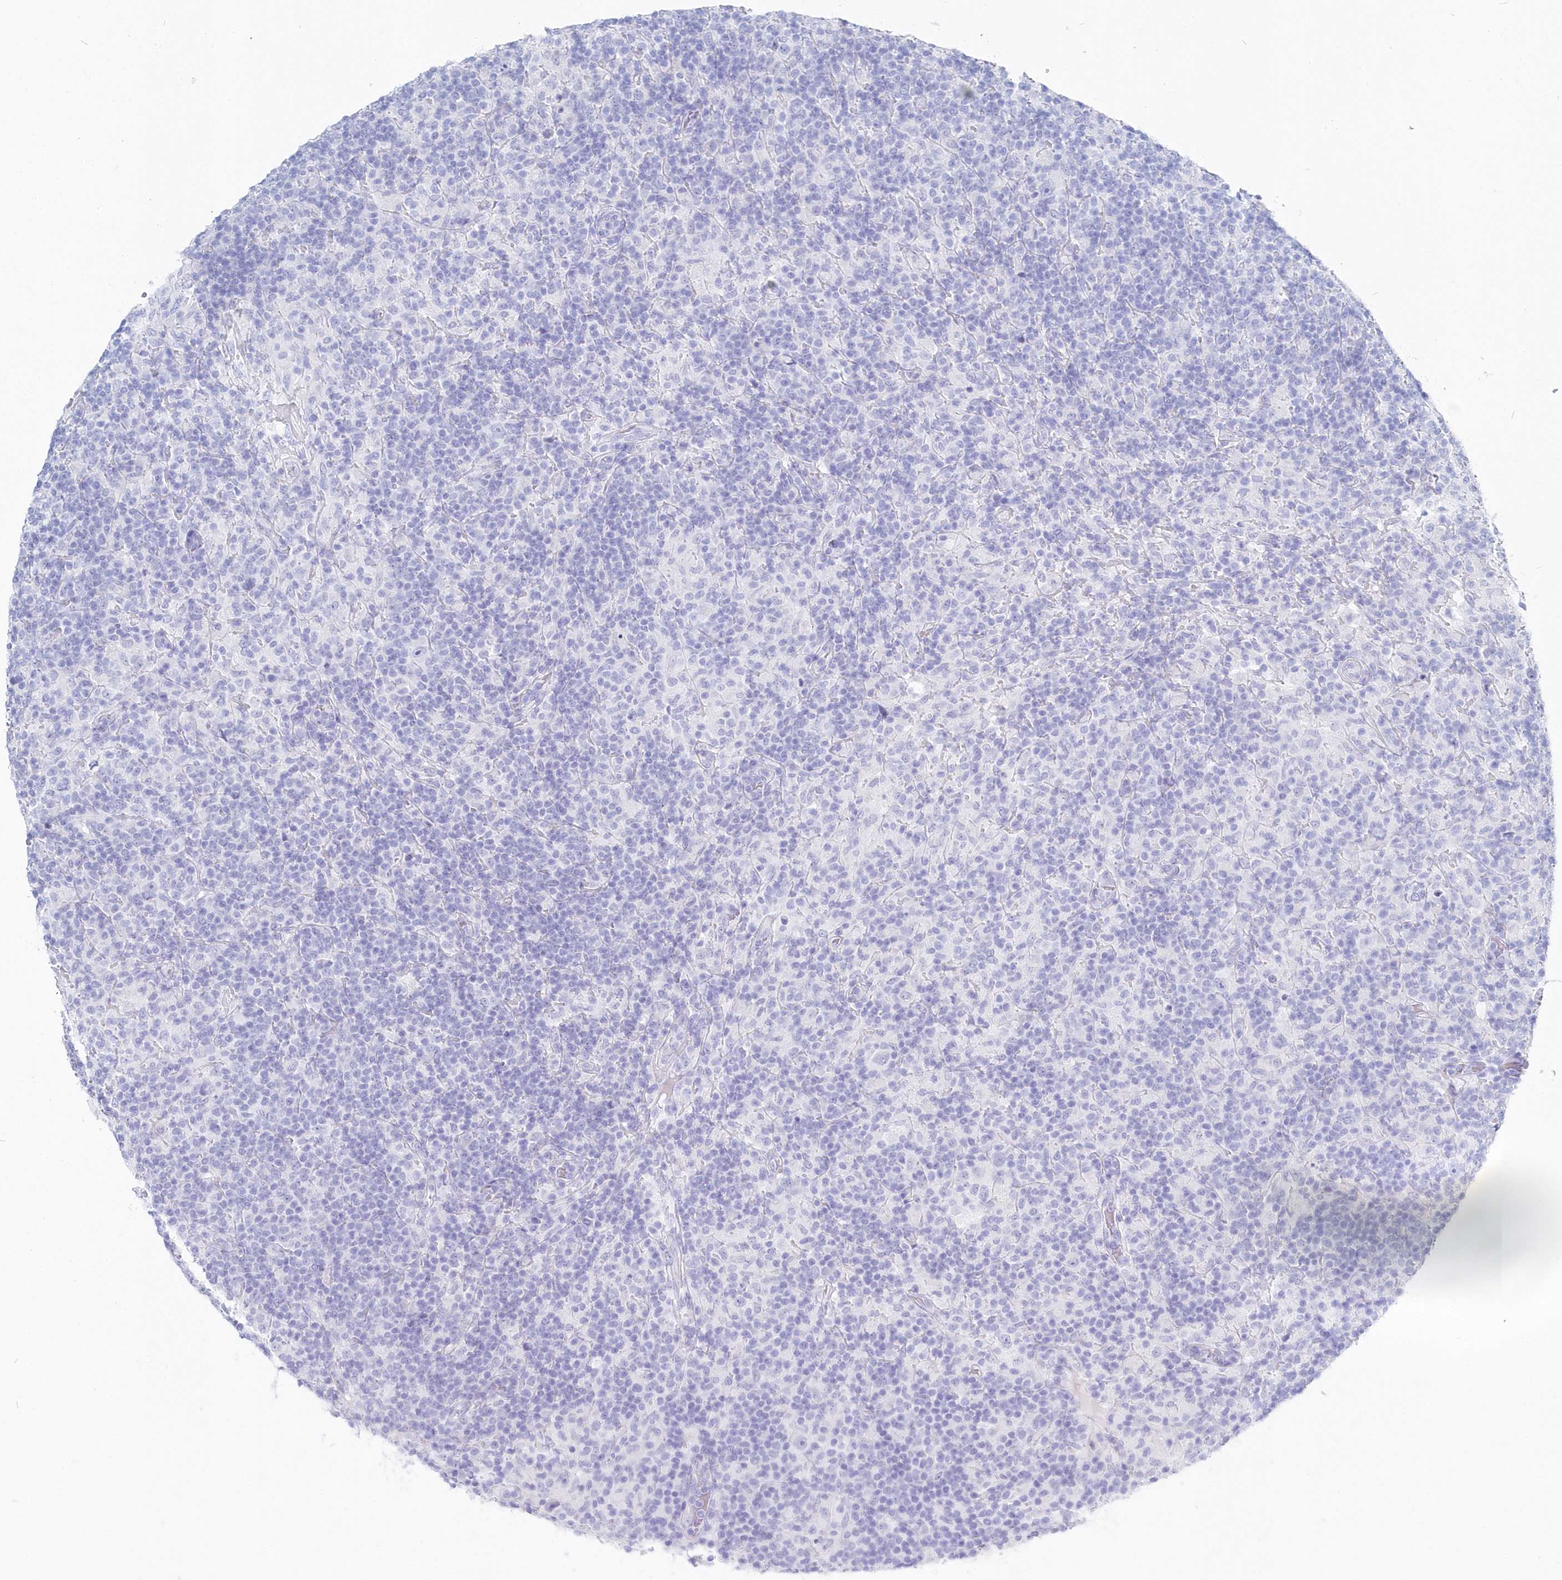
{"staining": {"intensity": "negative", "quantity": "none", "location": "none"}, "tissue": "lymphoma", "cell_type": "Tumor cells", "image_type": "cancer", "snomed": [{"axis": "morphology", "description": "Hodgkin's disease, NOS"}, {"axis": "topography", "description": "Lymph node"}], "caption": "Protein analysis of lymphoma demonstrates no significant staining in tumor cells. (Stains: DAB (3,3'-diaminobenzidine) immunohistochemistry (IHC) with hematoxylin counter stain, Microscopy: brightfield microscopy at high magnification).", "gene": "CSNK1G2", "patient": {"sex": "male", "age": 70}}